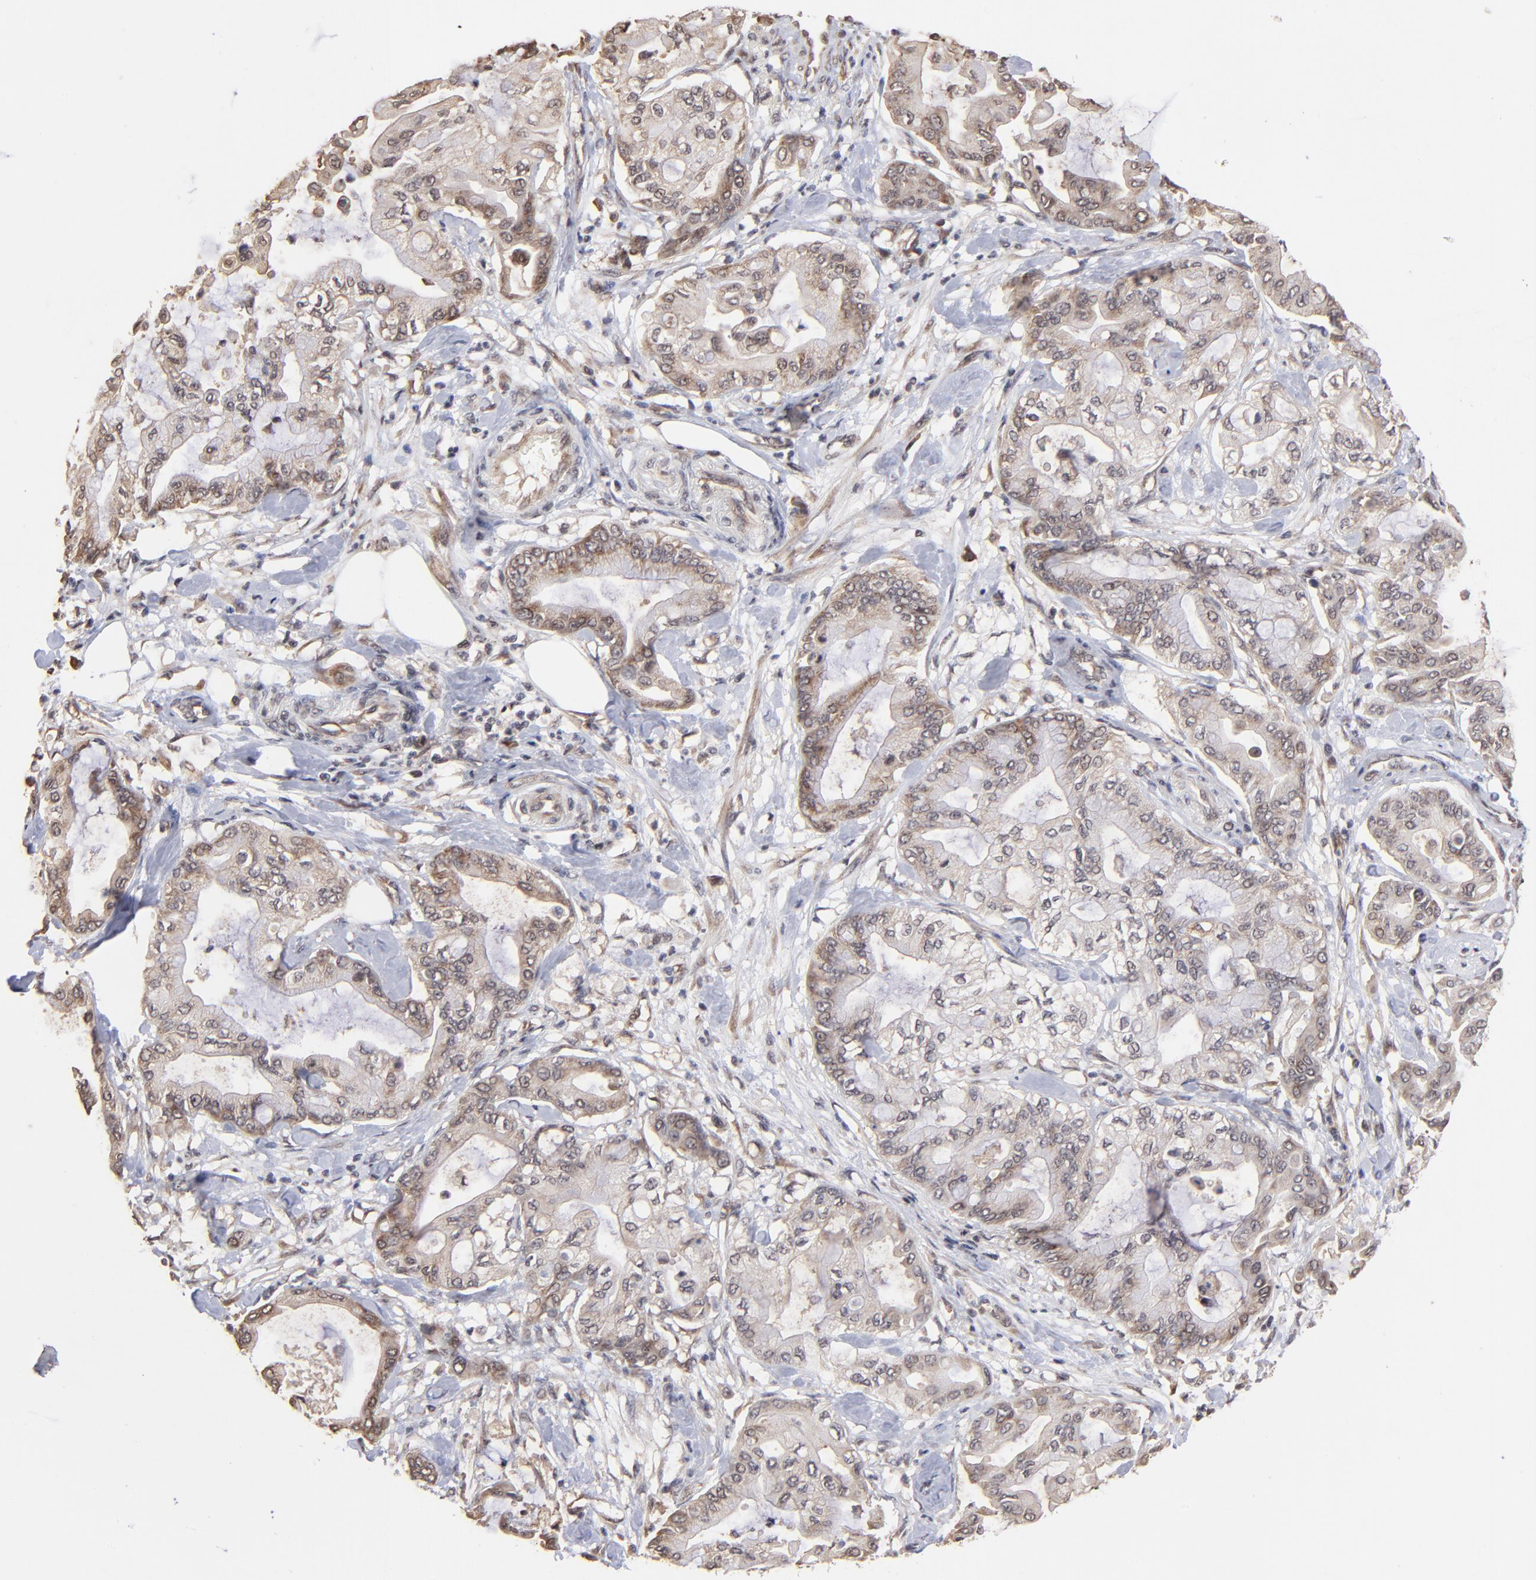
{"staining": {"intensity": "weak", "quantity": ">75%", "location": "cytoplasmic/membranous"}, "tissue": "pancreatic cancer", "cell_type": "Tumor cells", "image_type": "cancer", "snomed": [{"axis": "morphology", "description": "Adenocarcinoma, NOS"}, {"axis": "morphology", "description": "Adenocarcinoma, metastatic, NOS"}, {"axis": "topography", "description": "Lymph node"}, {"axis": "topography", "description": "Pancreas"}, {"axis": "topography", "description": "Duodenum"}], "caption": "This image displays pancreatic metastatic adenocarcinoma stained with IHC to label a protein in brown. The cytoplasmic/membranous of tumor cells show weak positivity for the protein. Nuclei are counter-stained blue.", "gene": "BRPF1", "patient": {"sex": "female", "age": 64}}